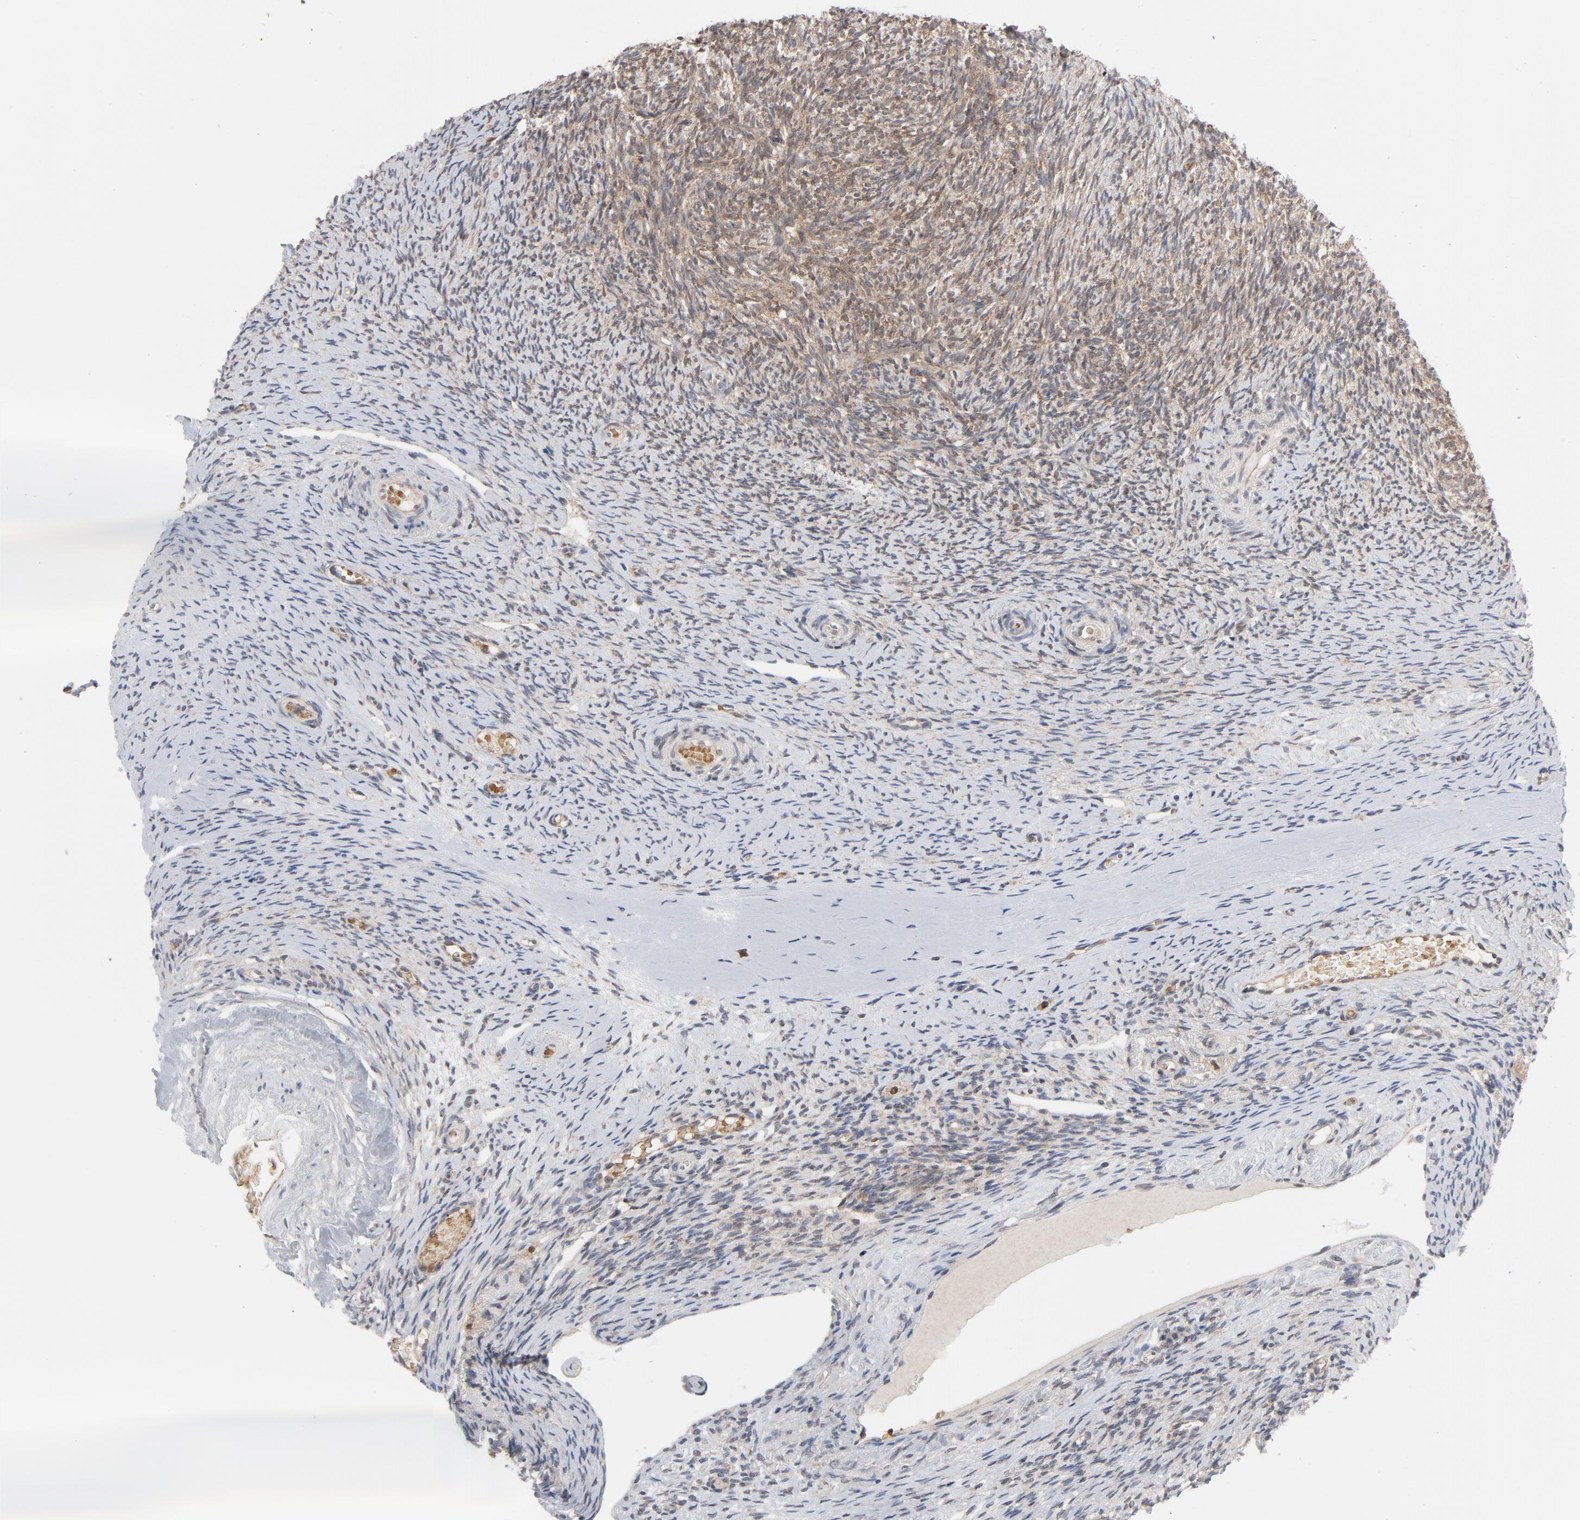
{"staining": {"intensity": "weak", "quantity": "25%-75%", "location": "cytoplasmic/membranous"}, "tissue": "ovary", "cell_type": "Ovarian stroma cells", "image_type": "normal", "snomed": [{"axis": "morphology", "description": "Normal tissue, NOS"}, {"axis": "topography", "description": "Ovary"}], "caption": "Weak cytoplasmic/membranous protein expression is appreciated in about 25%-75% of ovarian stroma cells in ovary. (DAB (3,3'-diaminobenzidine) IHC, brown staining for protein, blue staining for nuclei).", "gene": "PRDX1", "patient": {"sex": "female", "age": 60}}